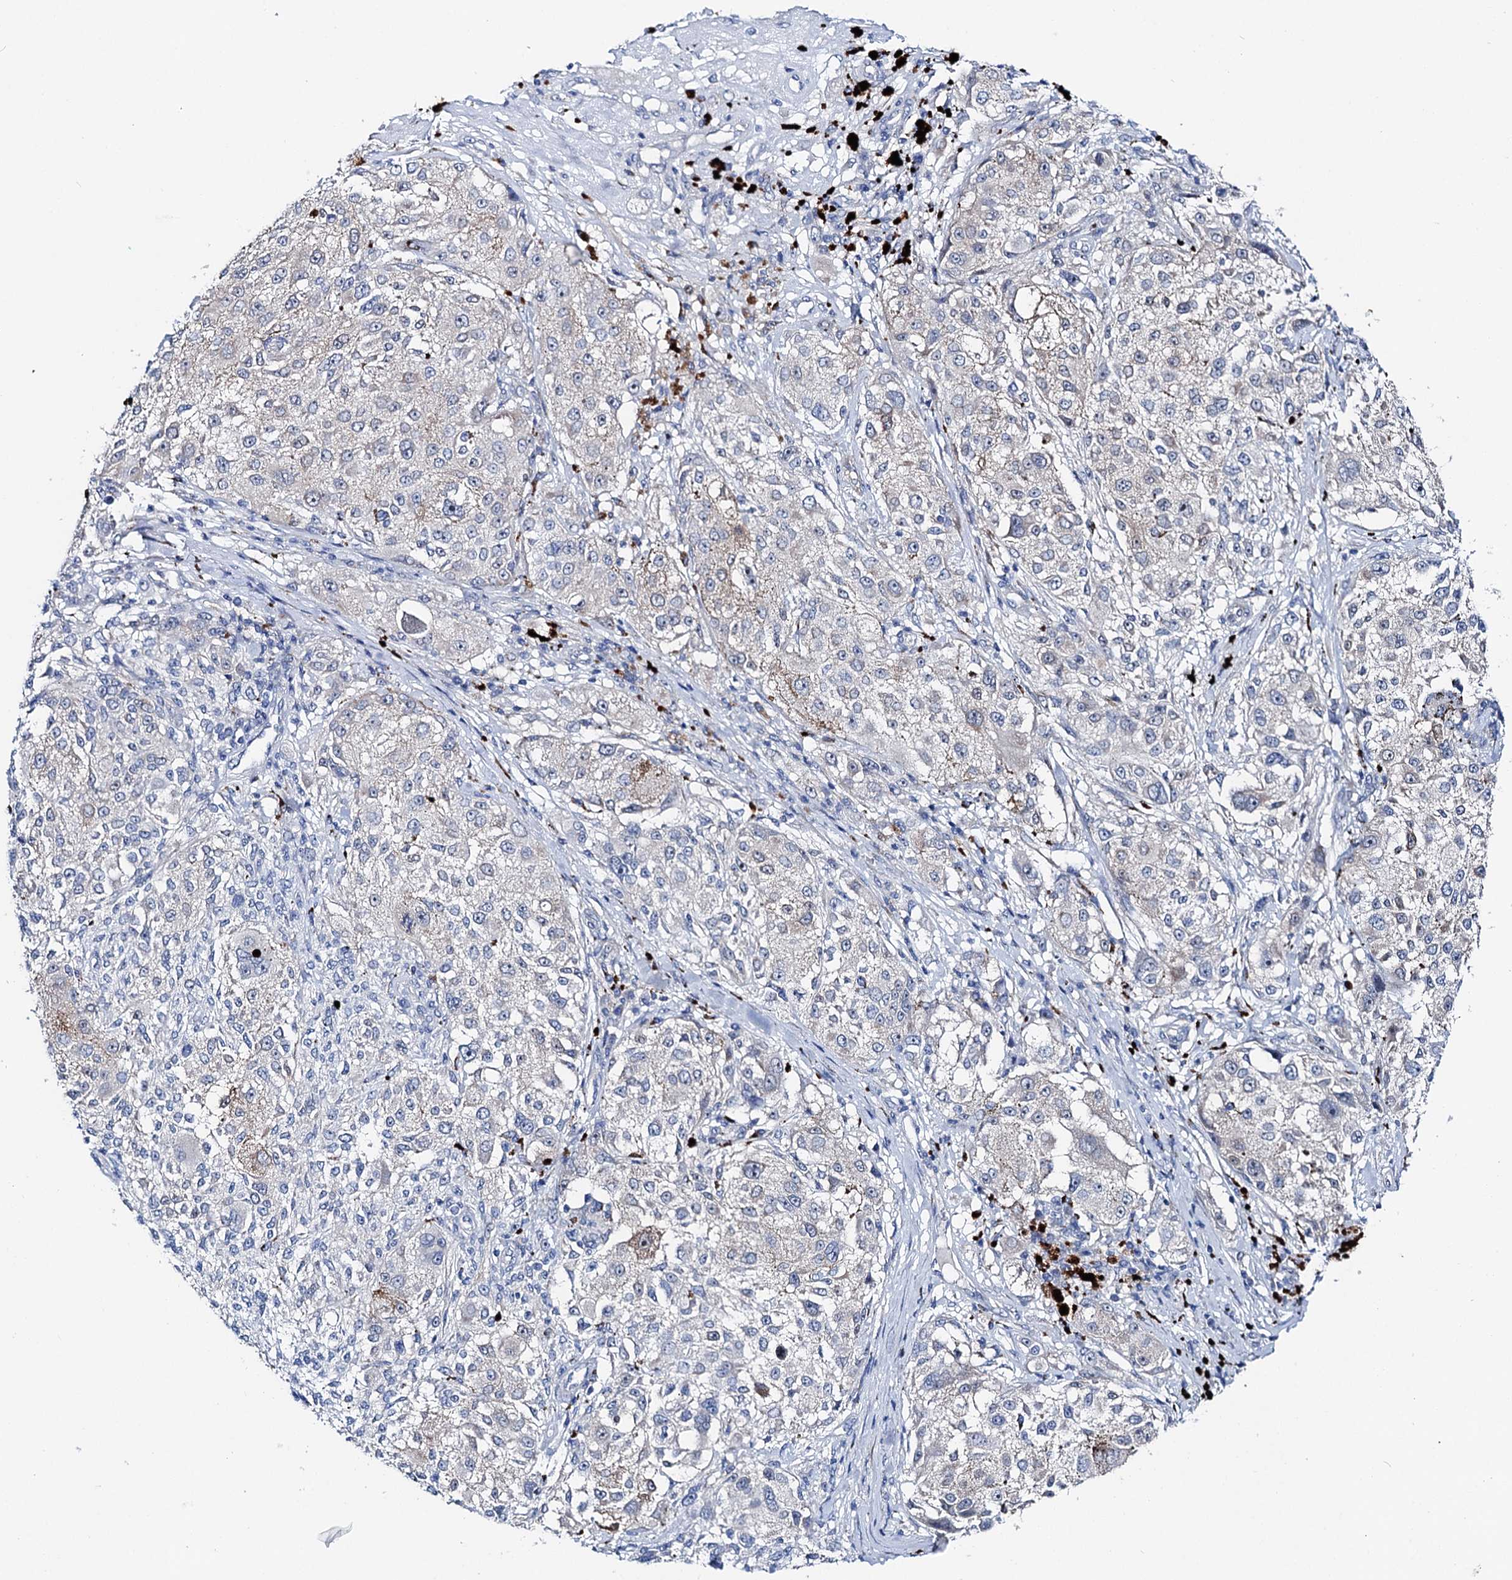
{"staining": {"intensity": "negative", "quantity": "none", "location": "none"}, "tissue": "melanoma", "cell_type": "Tumor cells", "image_type": "cancer", "snomed": [{"axis": "morphology", "description": "Necrosis, NOS"}, {"axis": "morphology", "description": "Malignant melanoma, NOS"}, {"axis": "topography", "description": "Skin"}], "caption": "This is an IHC image of malignant melanoma. There is no staining in tumor cells.", "gene": "SHROOM1", "patient": {"sex": "female", "age": 87}}